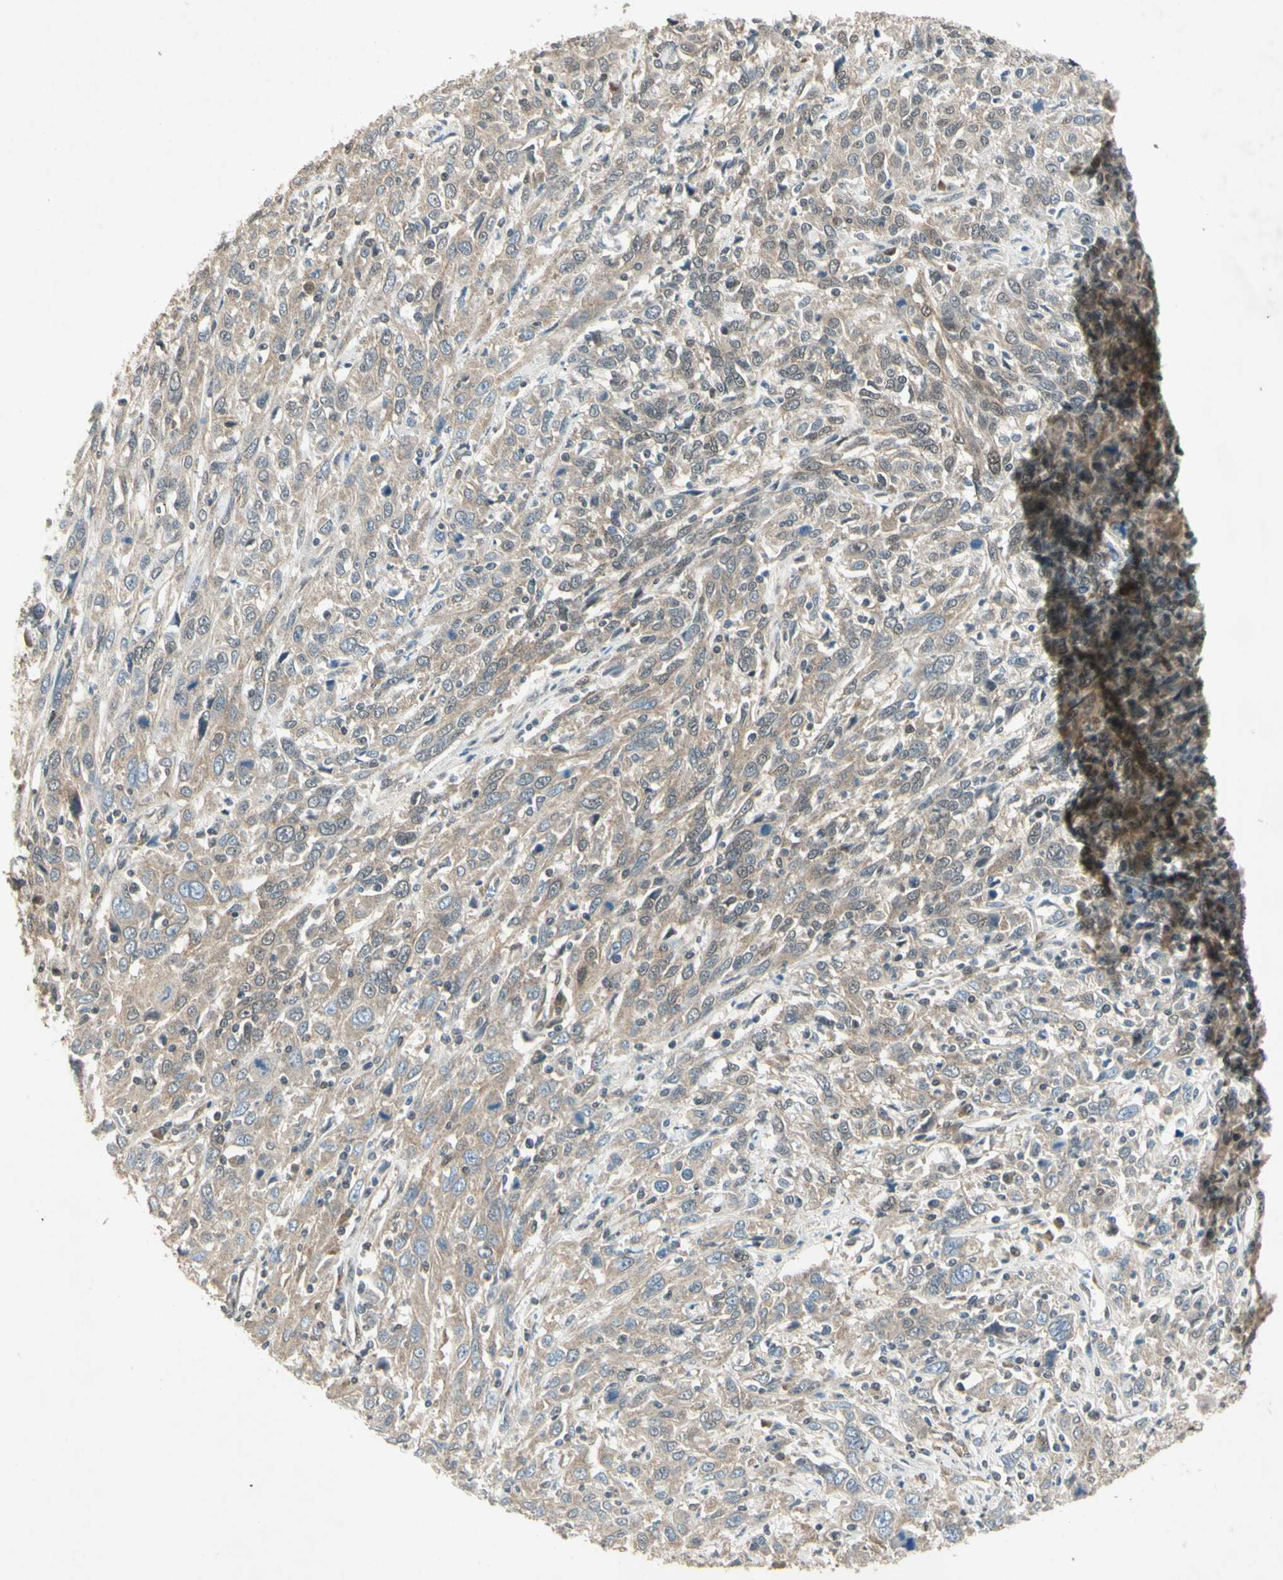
{"staining": {"intensity": "weak", "quantity": ">75%", "location": "cytoplasmic/membranous"}, "tissue": "cervical cancer", "cell_type": "Tumor cells", "image_type": "cancer", "snomed": [{"axis": "morphology", "description": "Squamous cell carcinoma, NOS"}, {"axis": "topography", "description": "Cervix"}], "caption": "Protein analysis of cervical cancer (squamous cell carcinoma) tissue reveals weak cytoplasmic/membranous positivity in about >75% of tumor cells. The staining was performed using DAB to visualize the protein expression in brown, while the nuclei were stained in blue with hematoxylin (Magnification: 20x).", "gene": "PSMD5", "patient": {"sex": "female", "age": 46}}